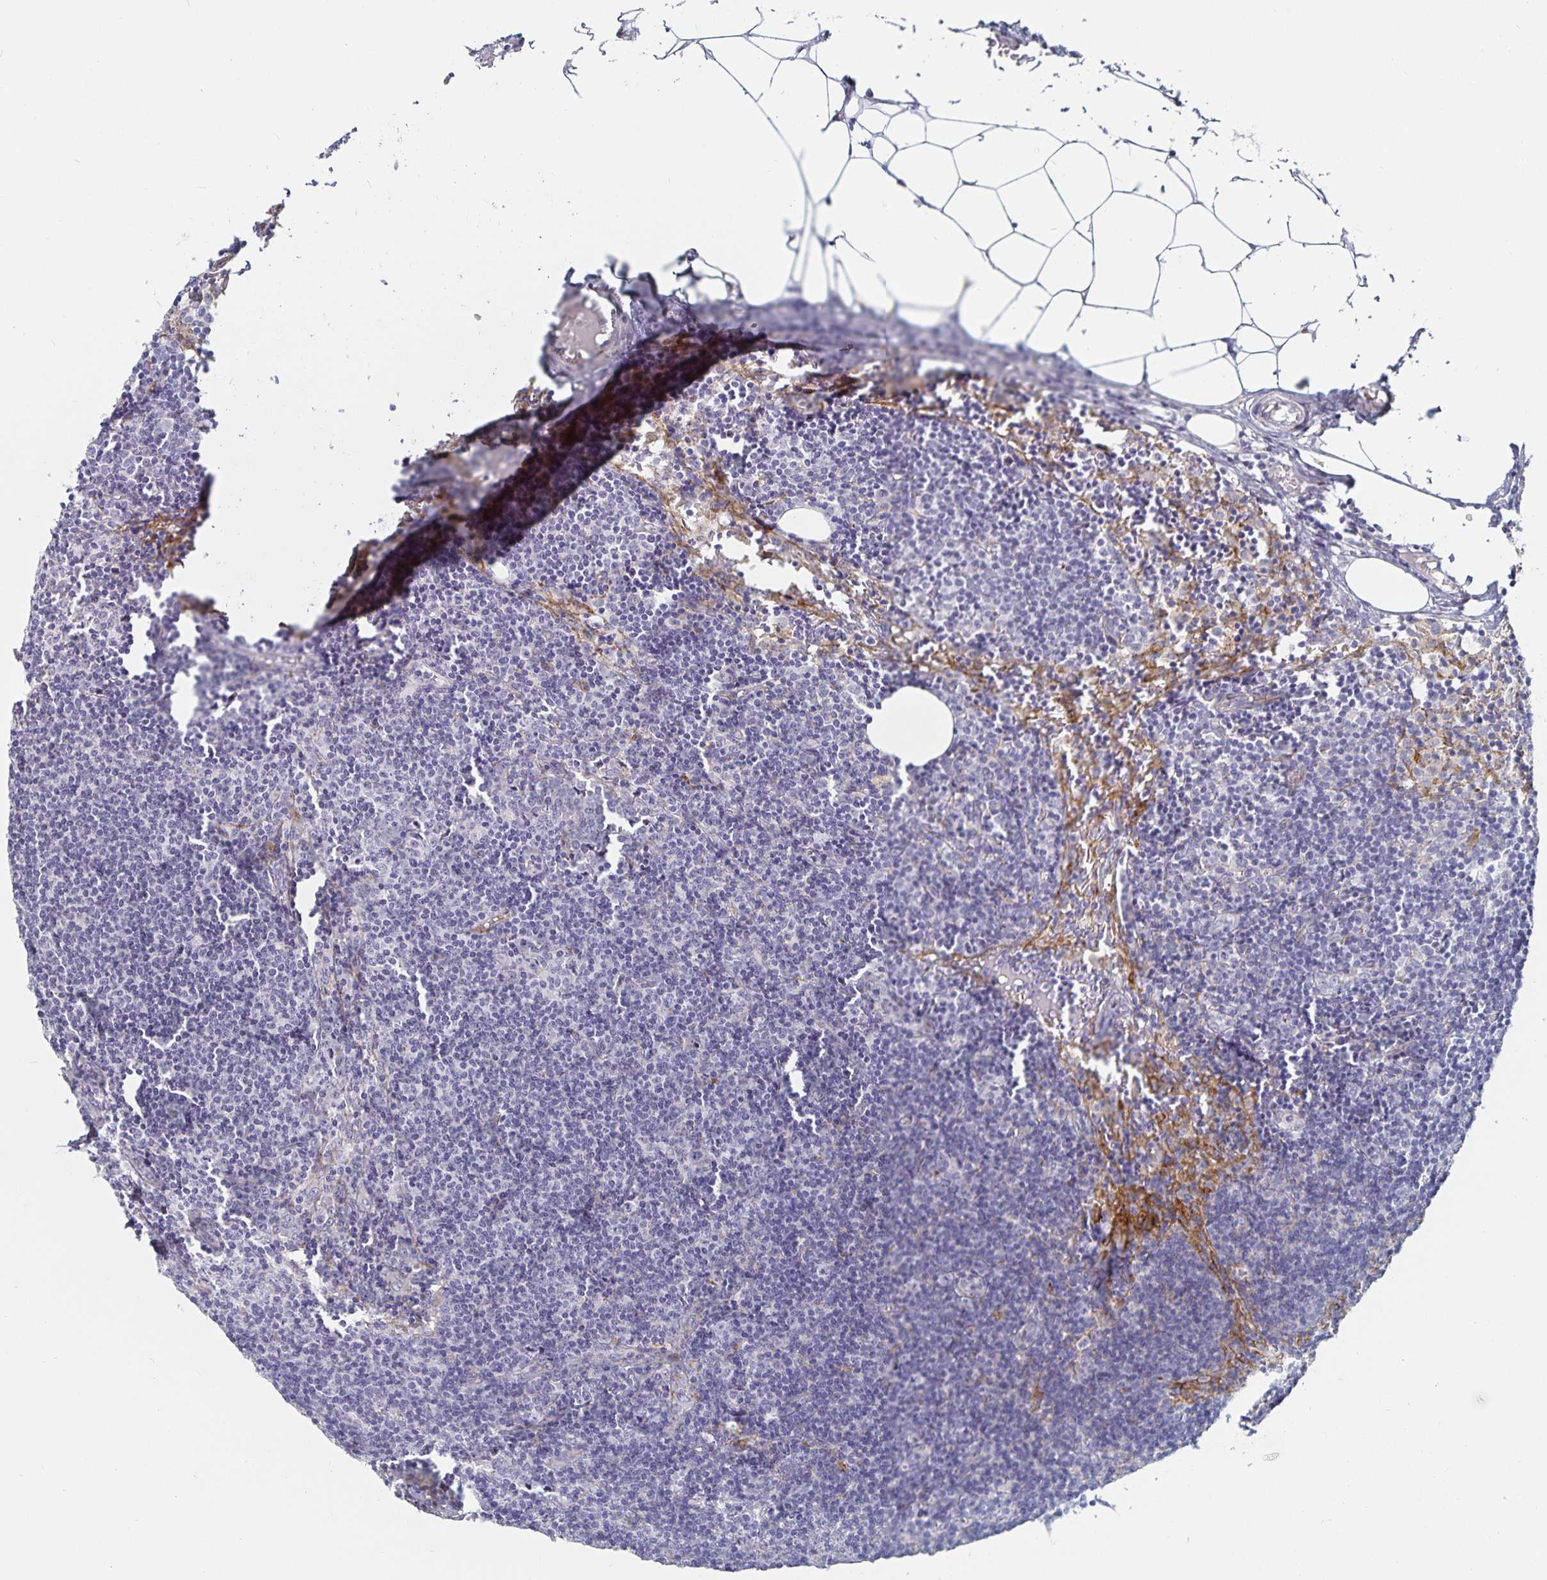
{"staining": {"intensity": "negative", "quantity": "none", "location": "none"}, "tissue": "lymph node", "cell_type": "Germinal center cells", "image_type": "normal", "snomed": [{"axis": "morphology", "description": "Normal tissue, NOS"}, {"axis": "topography", "description": "Lymph node"}], "caption": "High power microscopy histopathology image of an immunohistochemistry photomicrograph of benign lymph node, revealing no significant expression in germinal center cells. (DAB (3,3'-diaminobenzidine) immunohistochemistry (IHC), high magnification).", "gene": "S100G", "patient": {"sex": "female", "age": 41}}